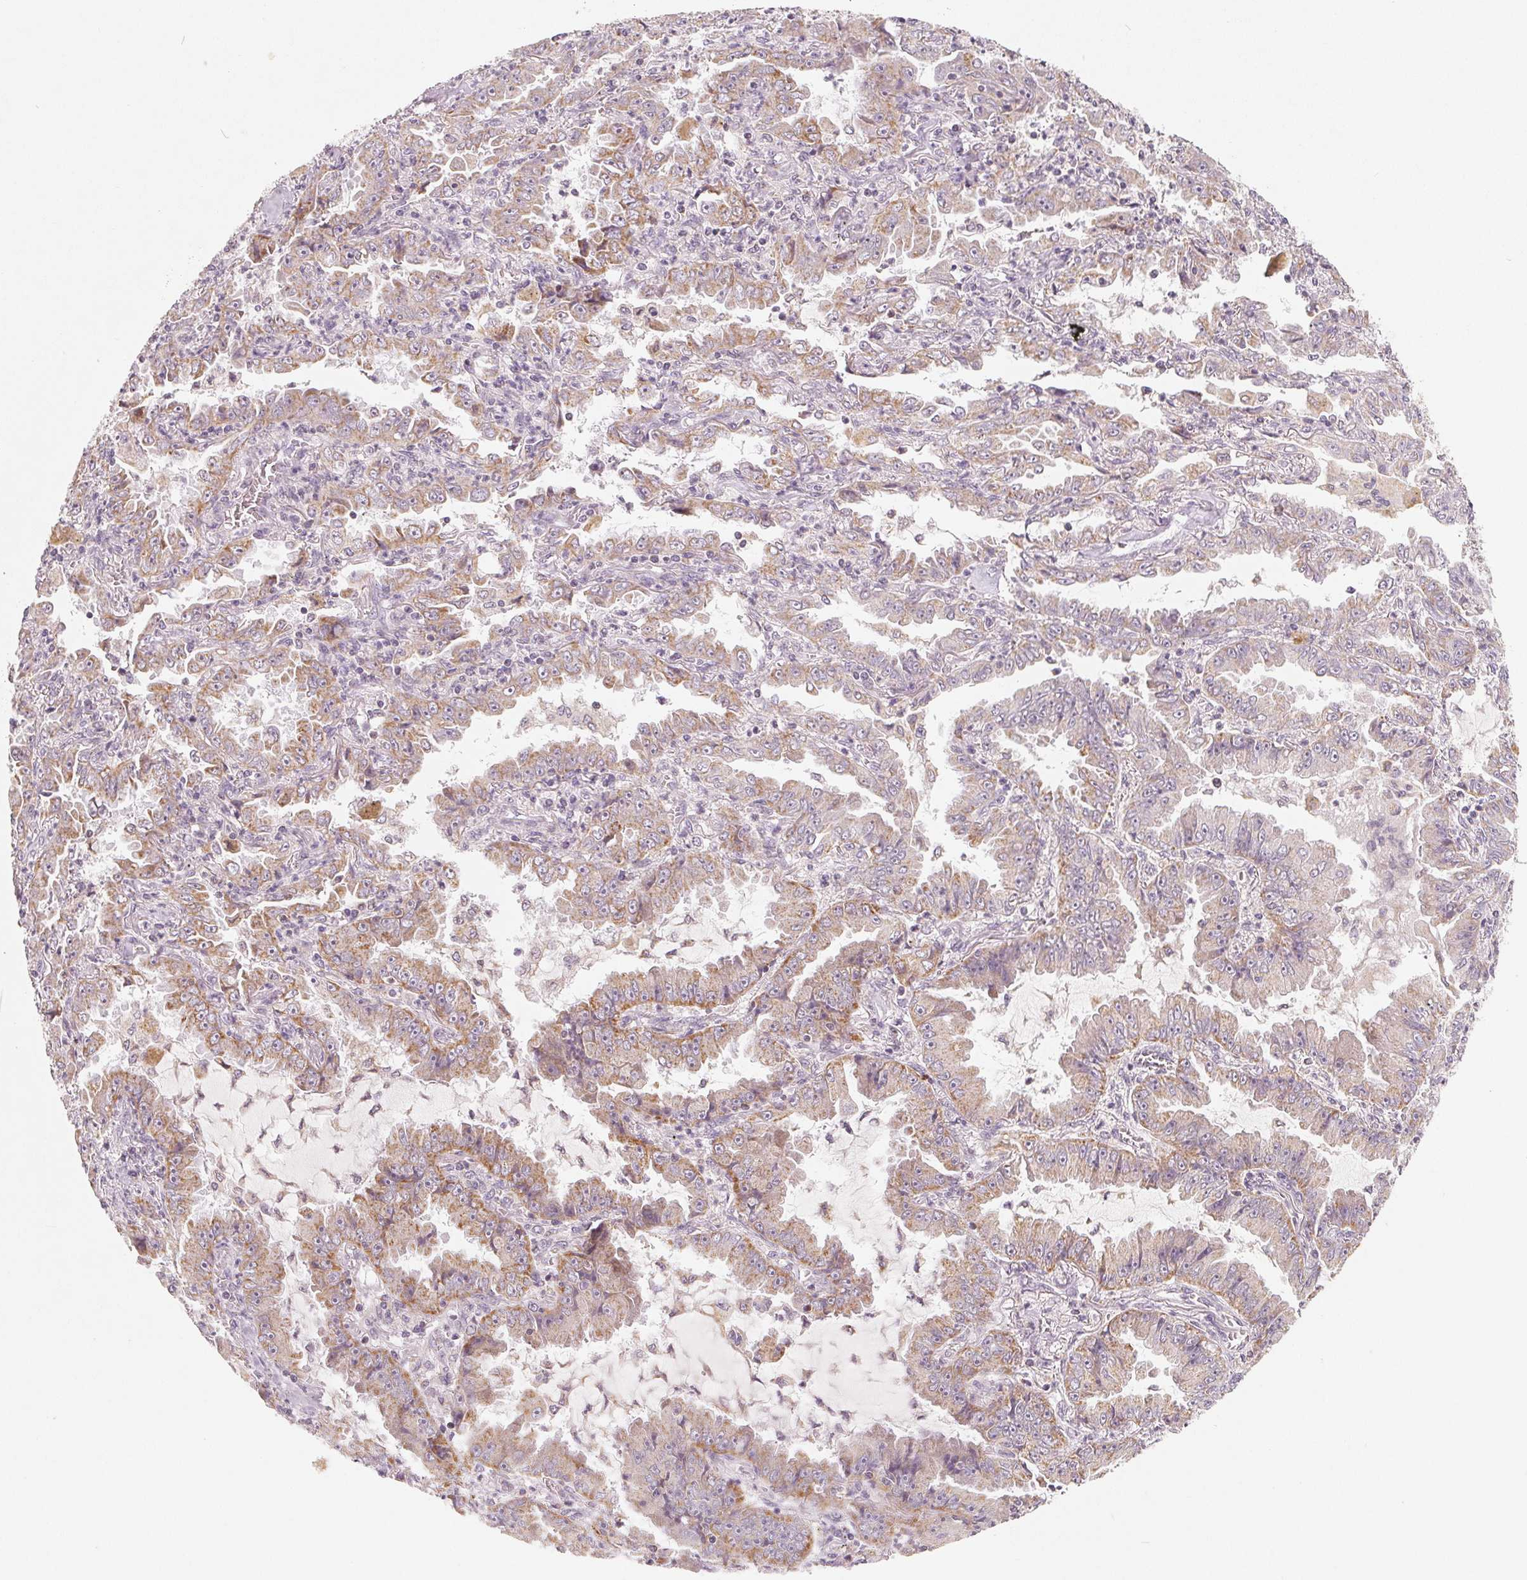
{"staining": {"intensity": "weak", "quantity": "25%-75%", "location": "cytoplasmic/membranous"}, "tissue": "lung cancer", "cell_type": "Tumor cells", "image_type": "cancer", "snomed": [{"axis": "morphology", "description": "Adenocarcinoma, NOS"}, {"axis": "topography", "description": "Lung"}], "caption": "Protein positivity by IHC shows weak cytoplasmic/membranous staining in about 25%-75% of tumor cells in lung cancer.", "gene": "GHITM", "patient": {"sex": "female", "age": 52}}